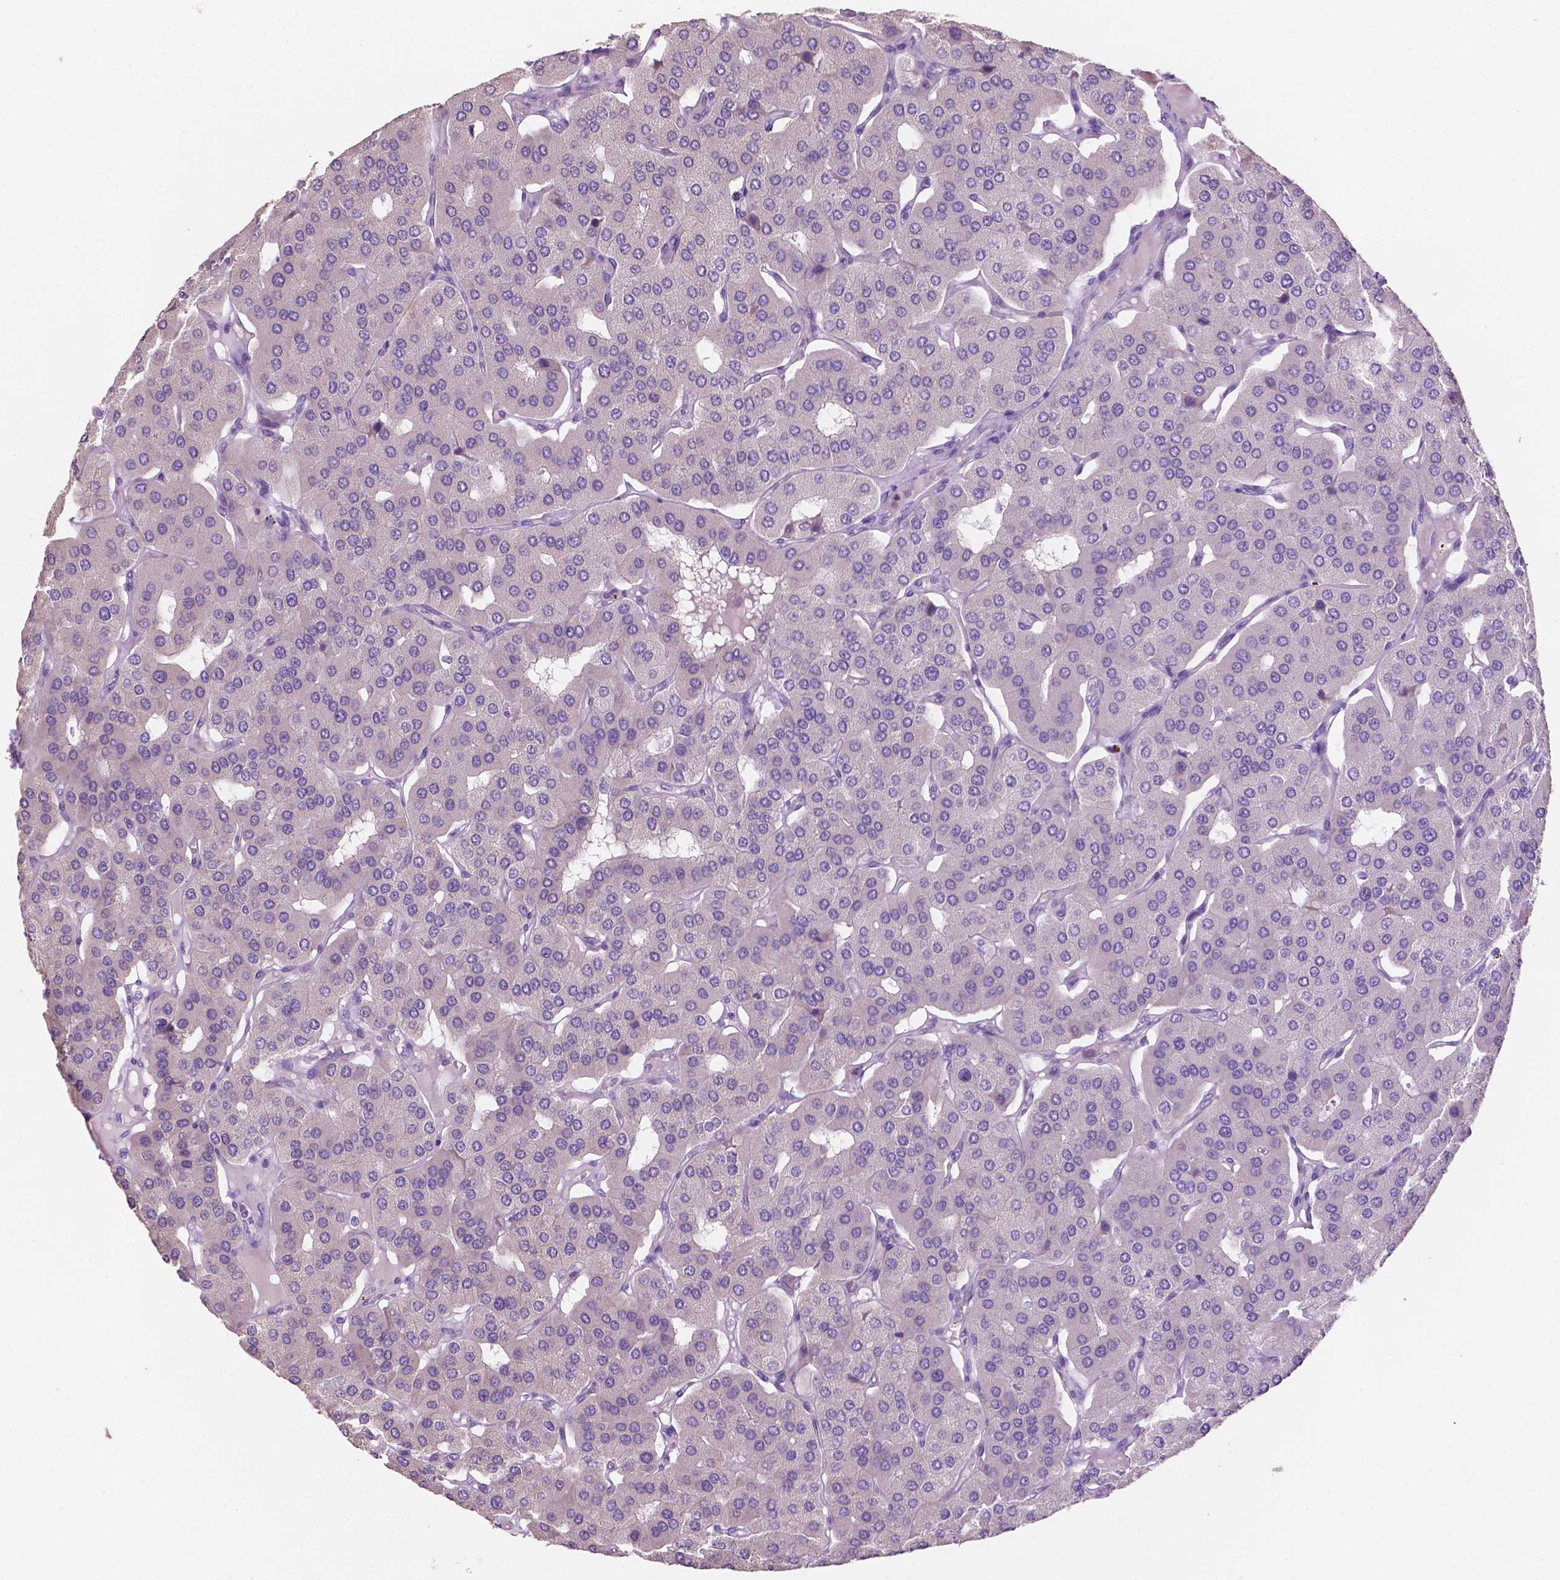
{"staining": {"intensity": "negative", "quantity": "none", "location": "none"}, "tissue": "parathyroid gland", "cell_type": "Glandular cells", "image_type": "normal", "snomed": [{"axis": "morphology", "description": "Normal tissue, NOS"}, {"axis": "morphology", "description": "Adenoma, NOS"}, {"axis": "topography", "description": "Parathyroid gland"}], "caption": "Parathyroid gland was stained to show a protein in brown. There is no significant staining in glandular cells. (DAB immunohistochemistry, high magnification).", "gene": "CLDN17", "patient": {"sex": "female", "age": 86}}